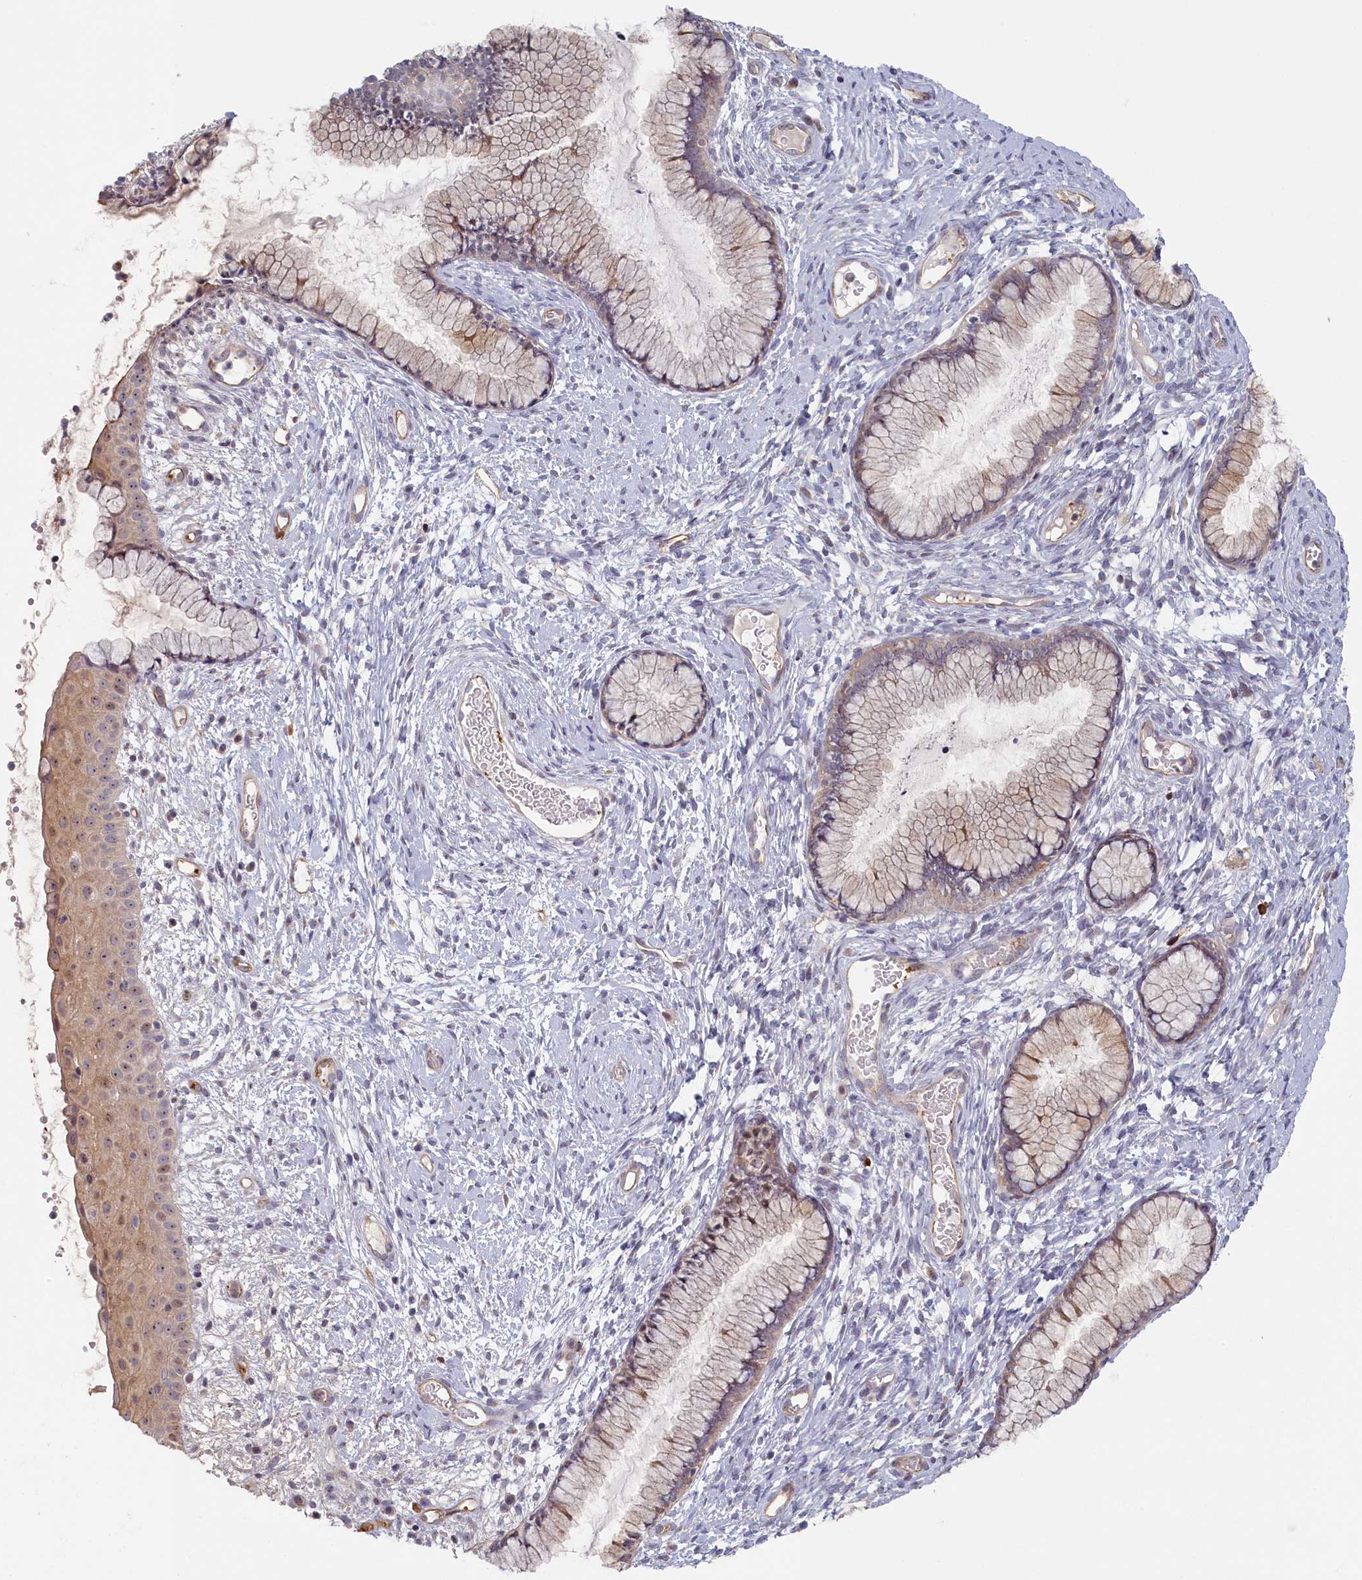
{"staining": {"intensity": "weak", "quantity": "<25%", "location": "cytoplasmic/membranous,nuclear"}, "tissue": "cervix", "cell_type": "Glandular cells", "image_type": "normal", "snomed": [{"axis": "morphology", "description": "Normal tissue, NOS"}, {"axis": "topography", "description": "Cervix"}], "caption": "Glandular cells are negative for brown protein staining in benign cervix. Nuclei are stained in blue.", "gene": "INTS4", "patient": {"sex": "female", "age": 42}}